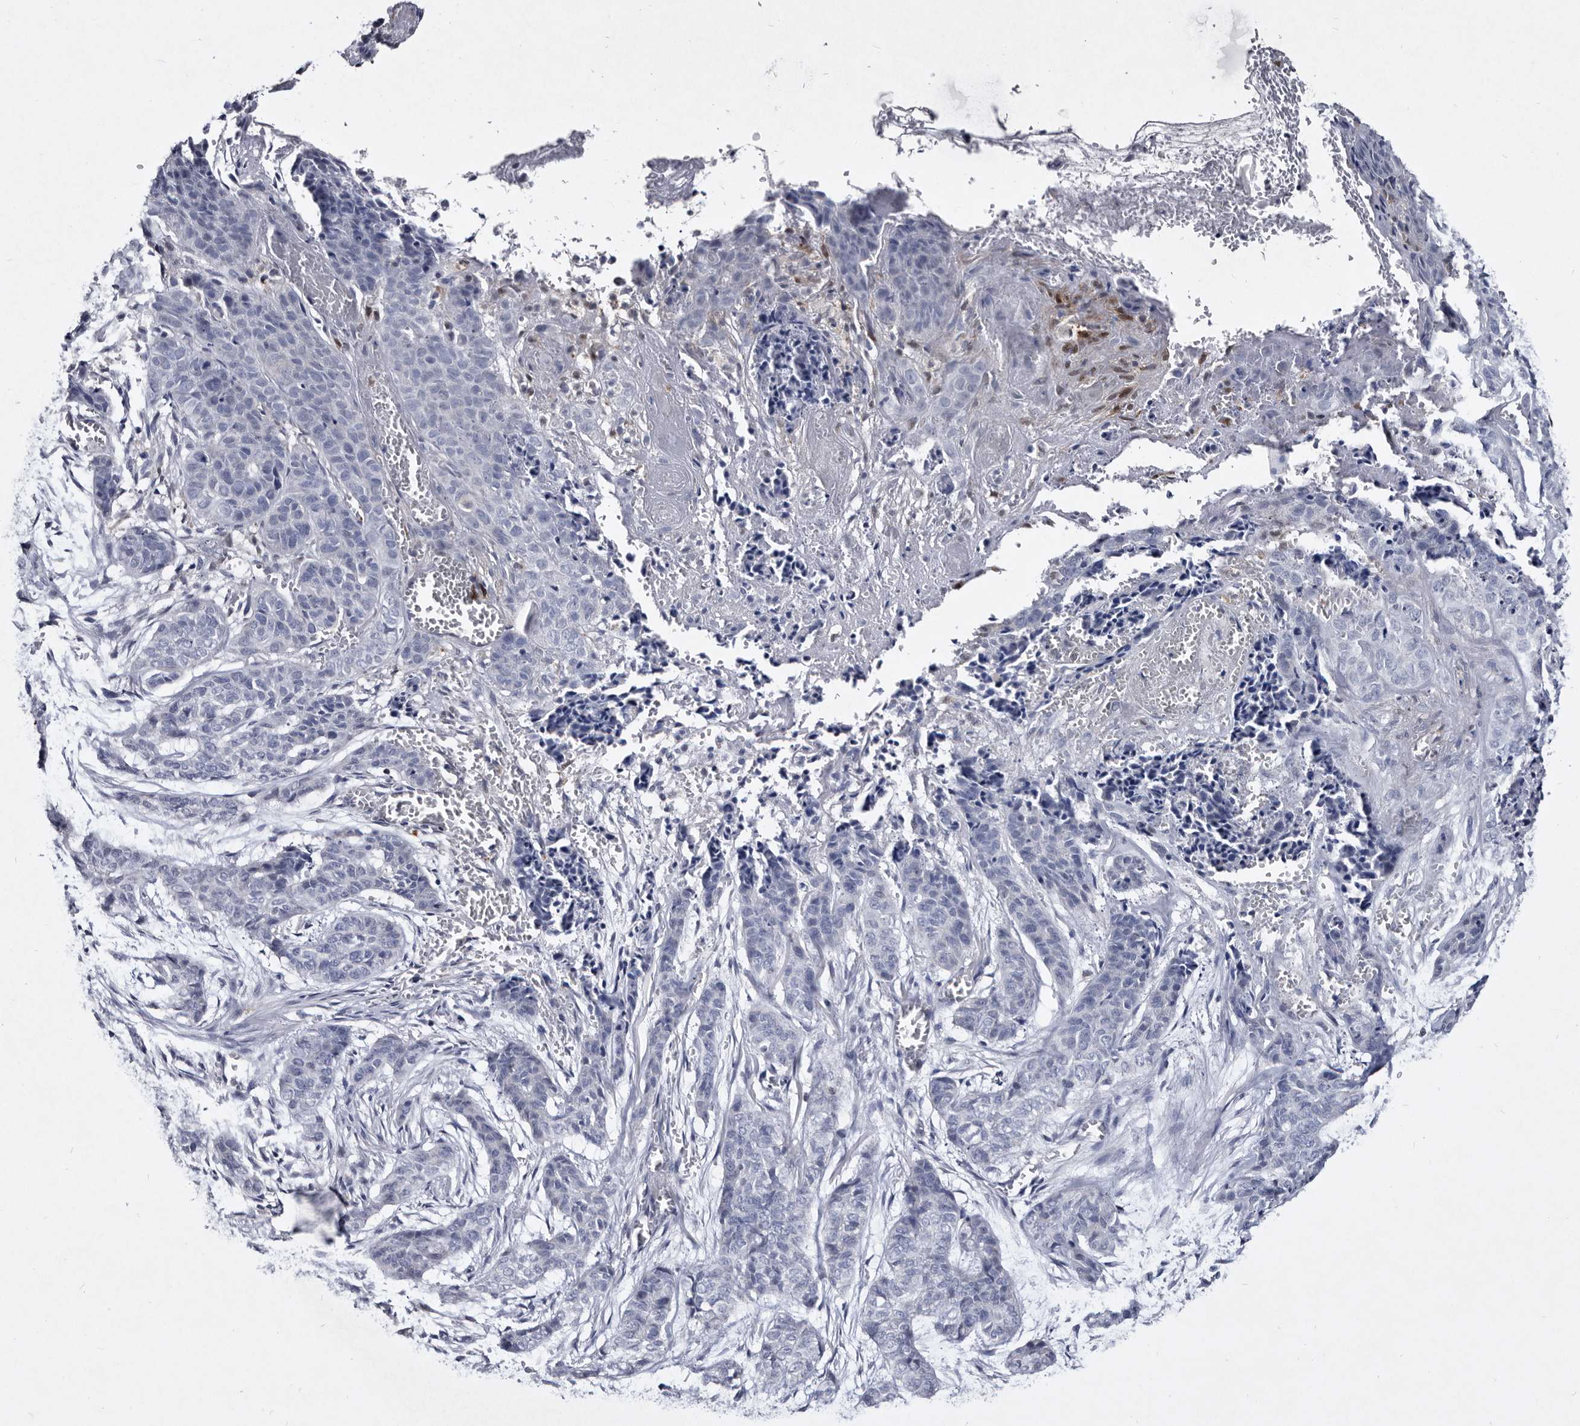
{"staining": {"intensity": "negative", "quantity": "none", "location": "none"}, "tissue": "skin cancer", "cell_type": "Tumor cells", "image_type": "cancer", "snomed": [{"axis": "morphology", "description": "Basal cell carcinoma"}, {"axis": "topography", "description": "Skin"}], "caption": "Immunohistochemistry micrograph of neoplastic tissue: skin cancer (basal cell carcinoma) stained with DAB reveals no significant protein positivity in tumor cells.", "gene": "SERPINB8", "patient": {"sex": "female", "age": 64}}